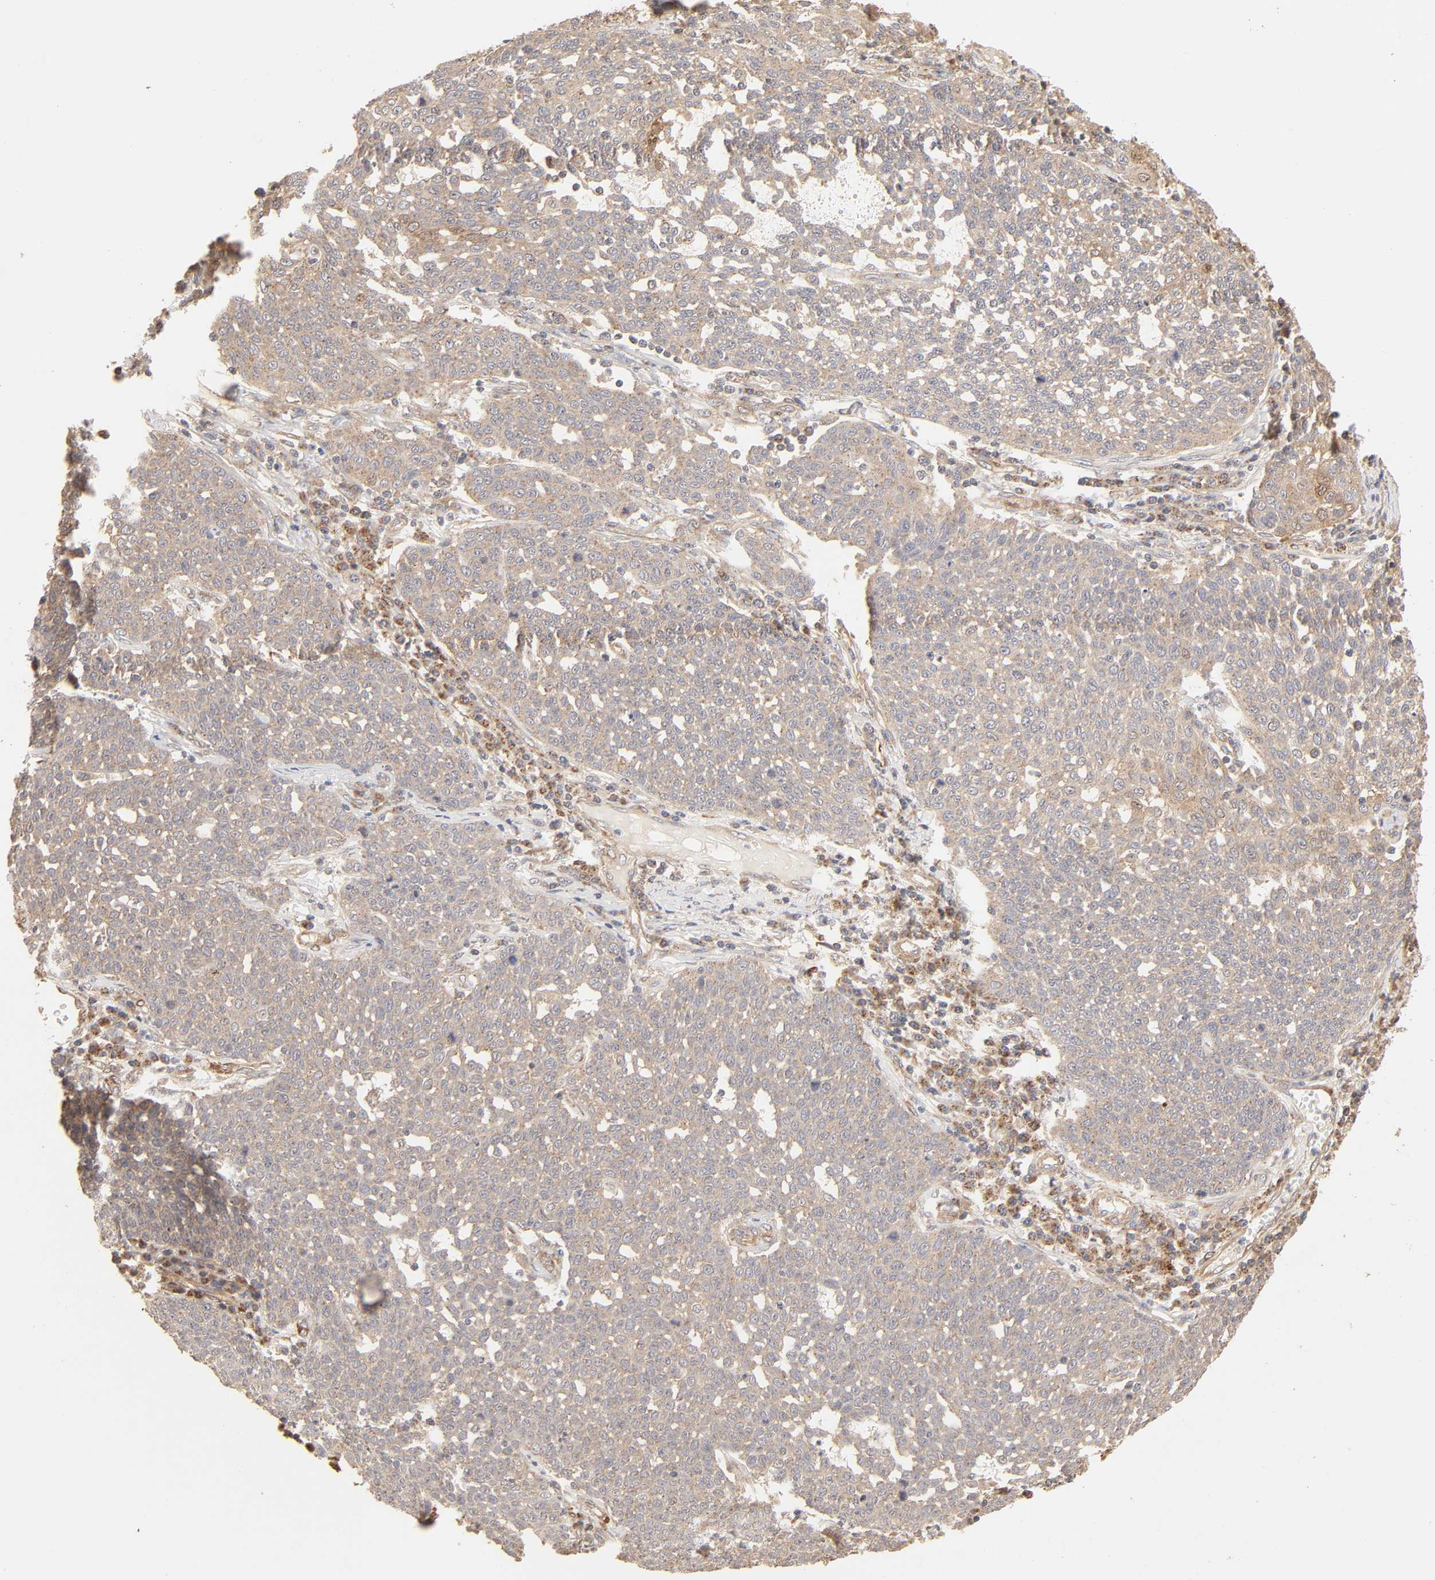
{"staining": {"intensity": "moderate", "quantity": ">75%", "location": "cytoplasmic/membranous"}, "tissue": "cervical cancer", "cell_type": "Tumor cells", "image_type": "cancer", "snomed": [{"axis": "morphology", "description": "Squamous cell carcinoma, NOS"}, {"axis": "topography", "description": "Cervix"}], "caption": "High-magnification brightfield microscopy of cervical squamous cell carcinoma stained with DAB (brown) and counterstained with hematoxylin (blue). tumor cells exhibit moderate cytoplasmic/membranous staining is appreciated in about>75% of cells.", "gene": "EPS8", "patient": {"sex": "female", "age": 34}}